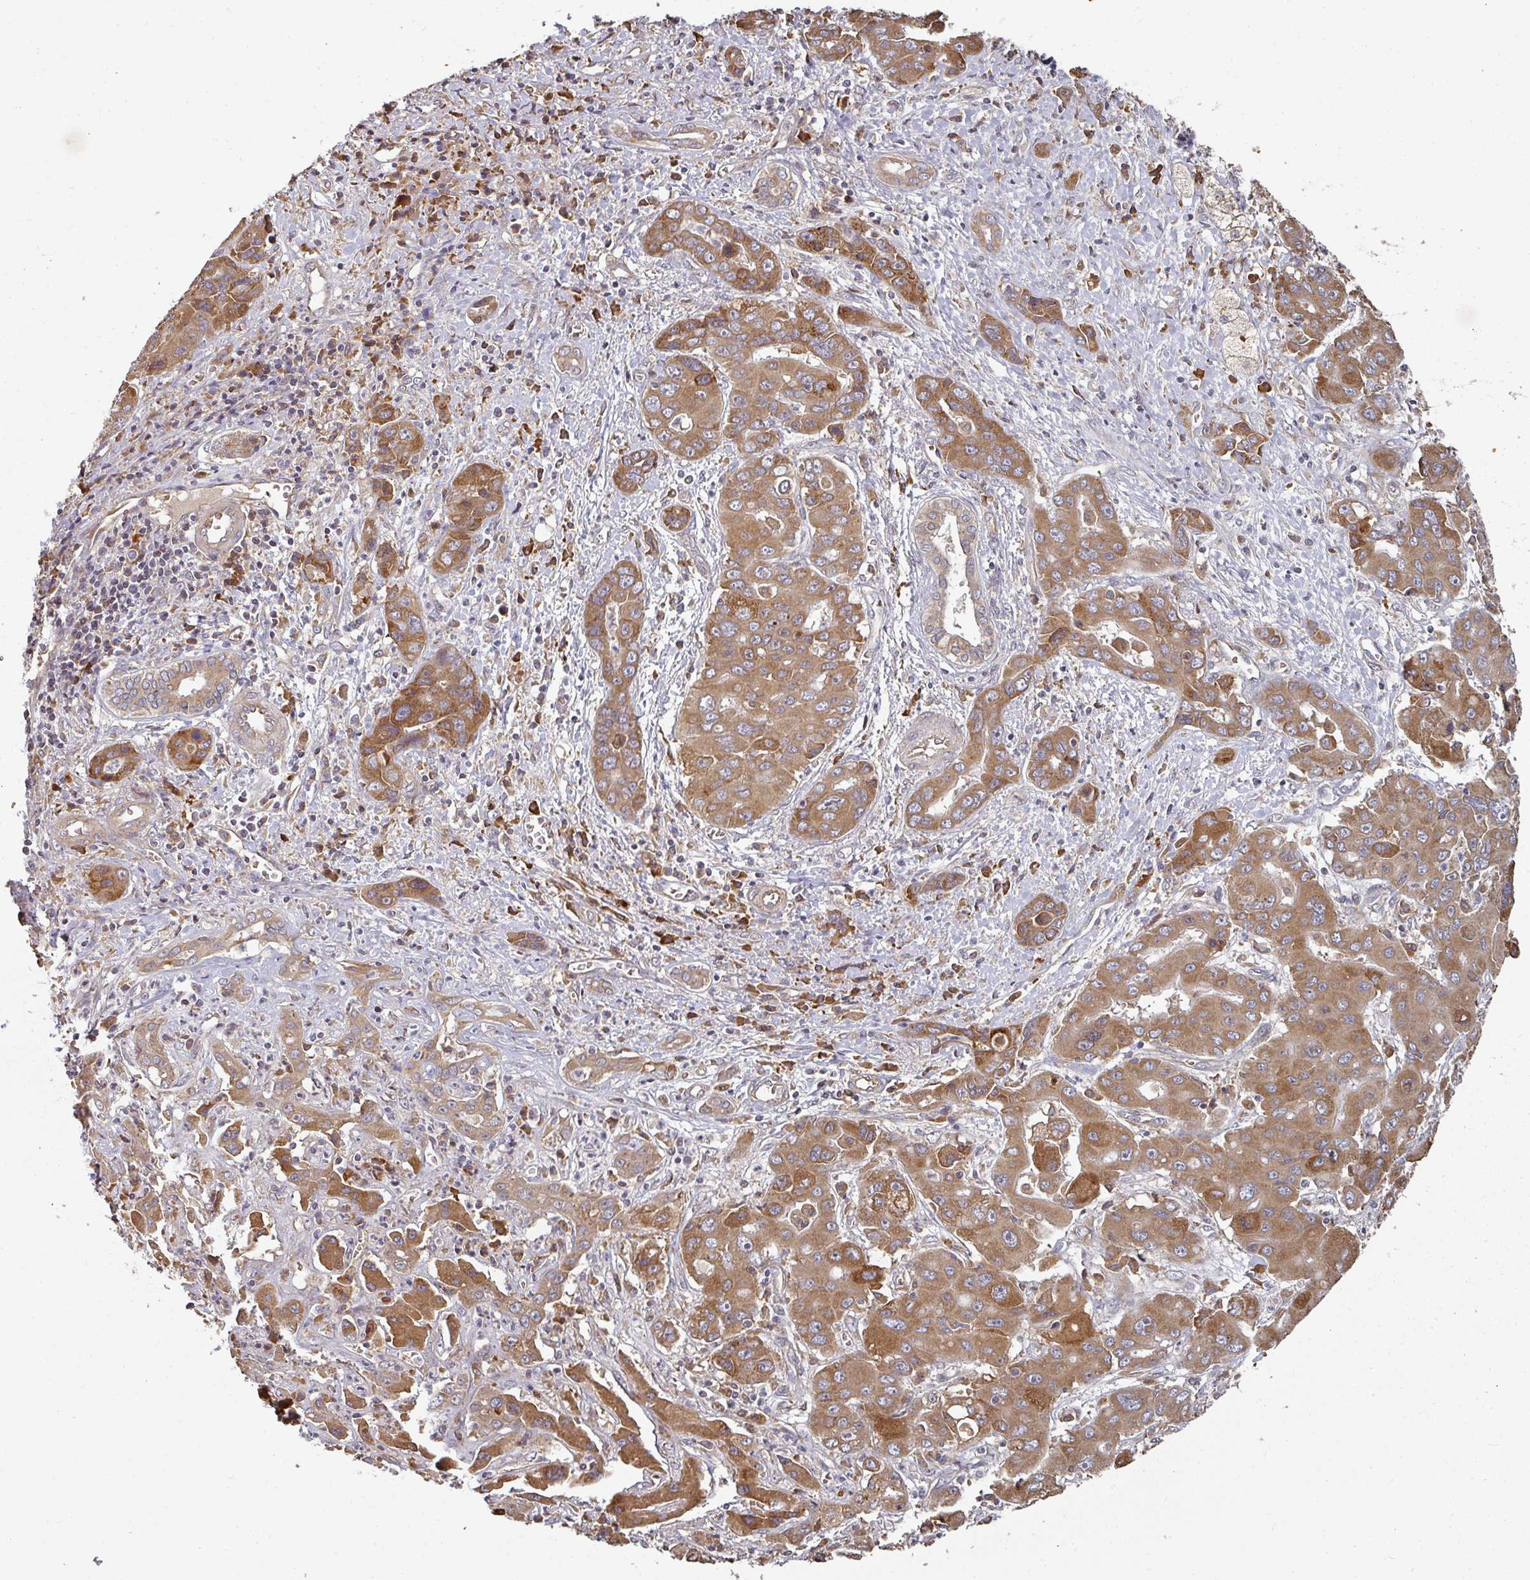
{"staining": {"intensity": "moderate", "quantity": ">75%", "location": "cytoplasmic/membranous"}, "tissue": "liver cancer", "cell_type": "Tumor cells", "image_type": "cancer", "snomed": [{"axis": "morphology", "description": "Cholangiocarcinoma"}, {"axis": "topography", "description": "Liver"}], "caption": "Immunohistochemical staining of liver cancer (cholangiocarcinoma) displays moderate cytoplasmic/membranous protein staining in about >75% of tumor cells.", "gene": "EDEM2", "patient": {"sex": "male", "age": 67}}